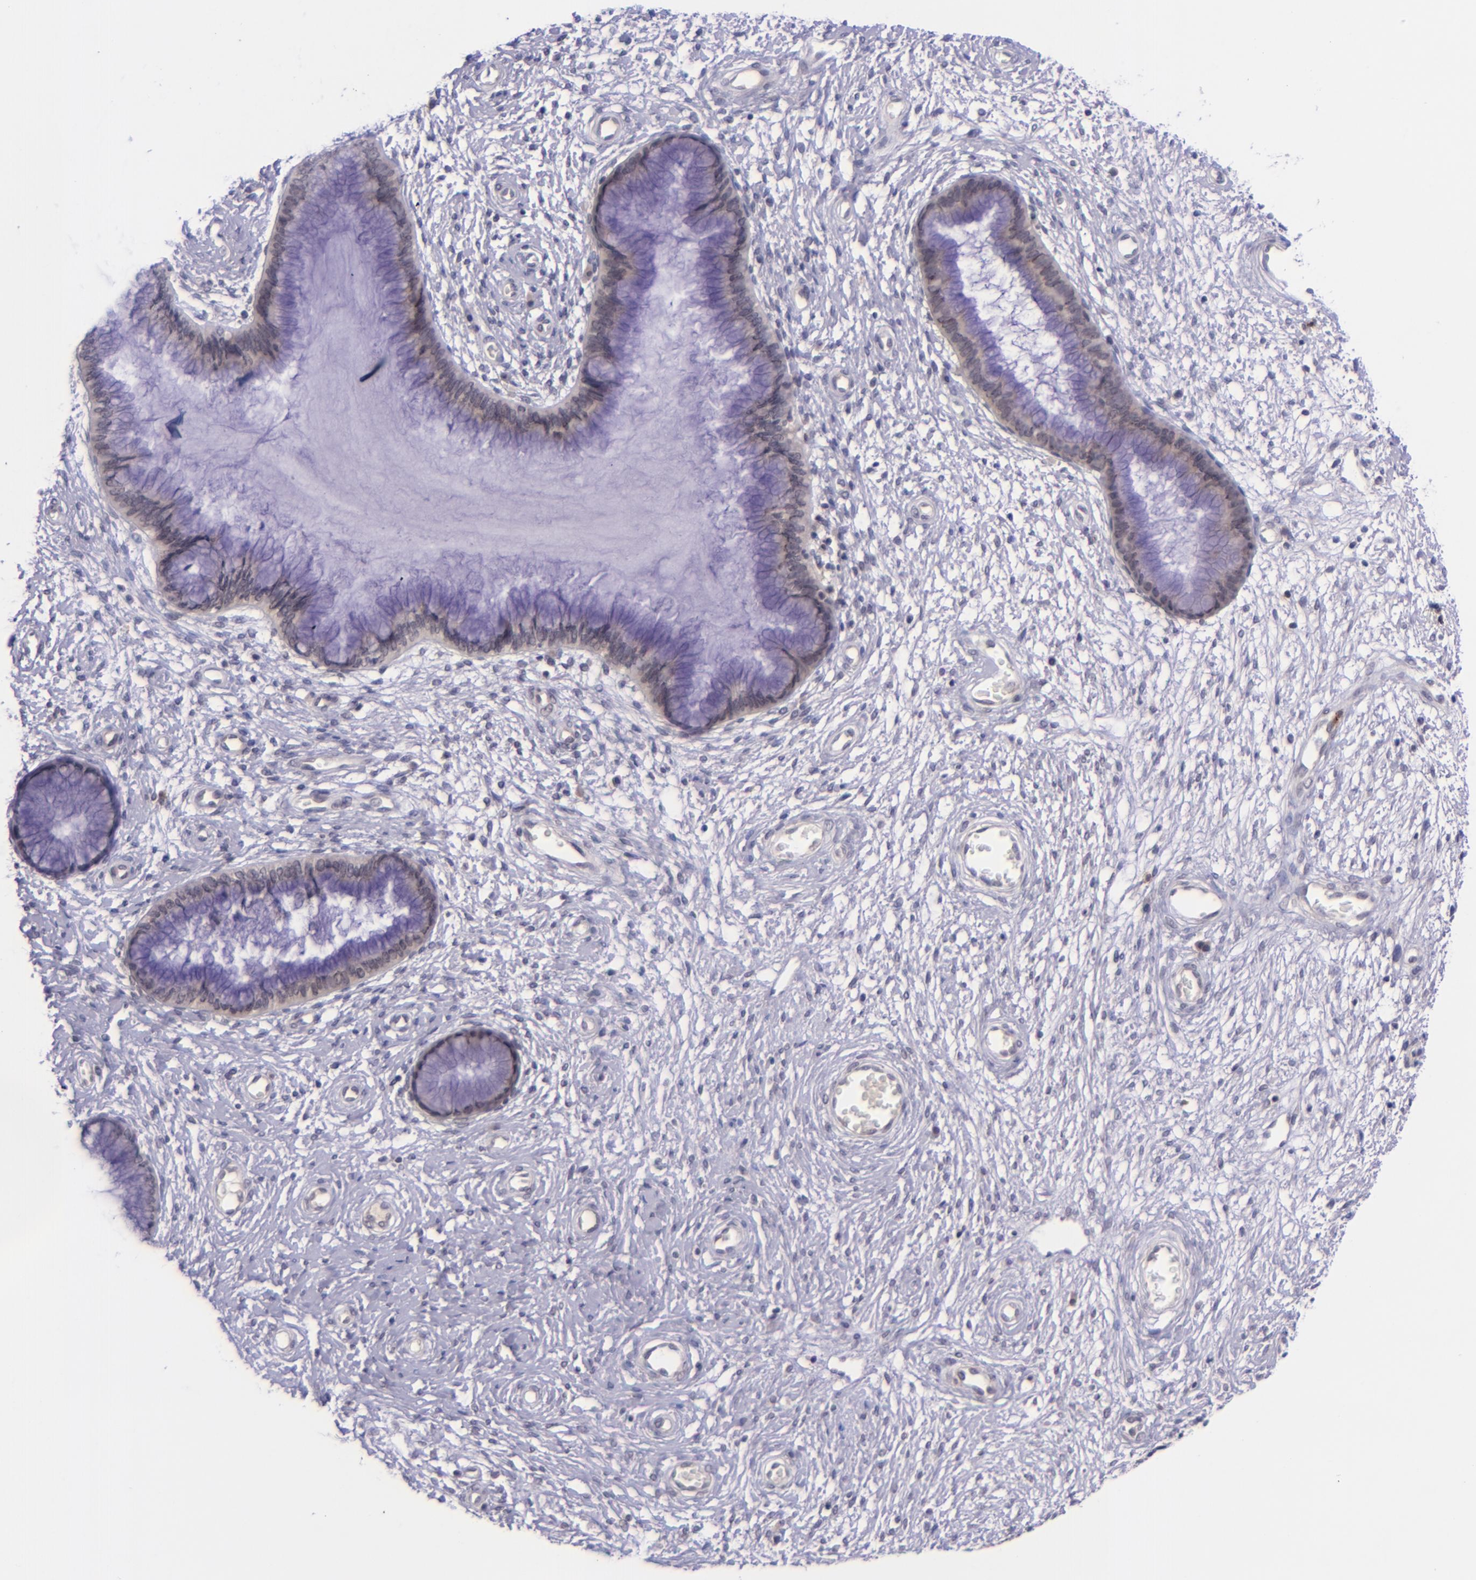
{"staining": {"intensity": "negative", "quantity": "none", "location": "none"}, "tissue": "cervix", "cell_type": "Glandular cells", "image_type": "normal", "snomed": [{"axis": "morphology", "description": "Normal tissue, NOS"}, {"axis": "topography", "description": "Cervix"}], "caption": "This is an IHC image of unremarkable human cervix. There is no staining in glandular cells.", "gene": "SELL", "patient": {"sex": "female", "age": 55}}